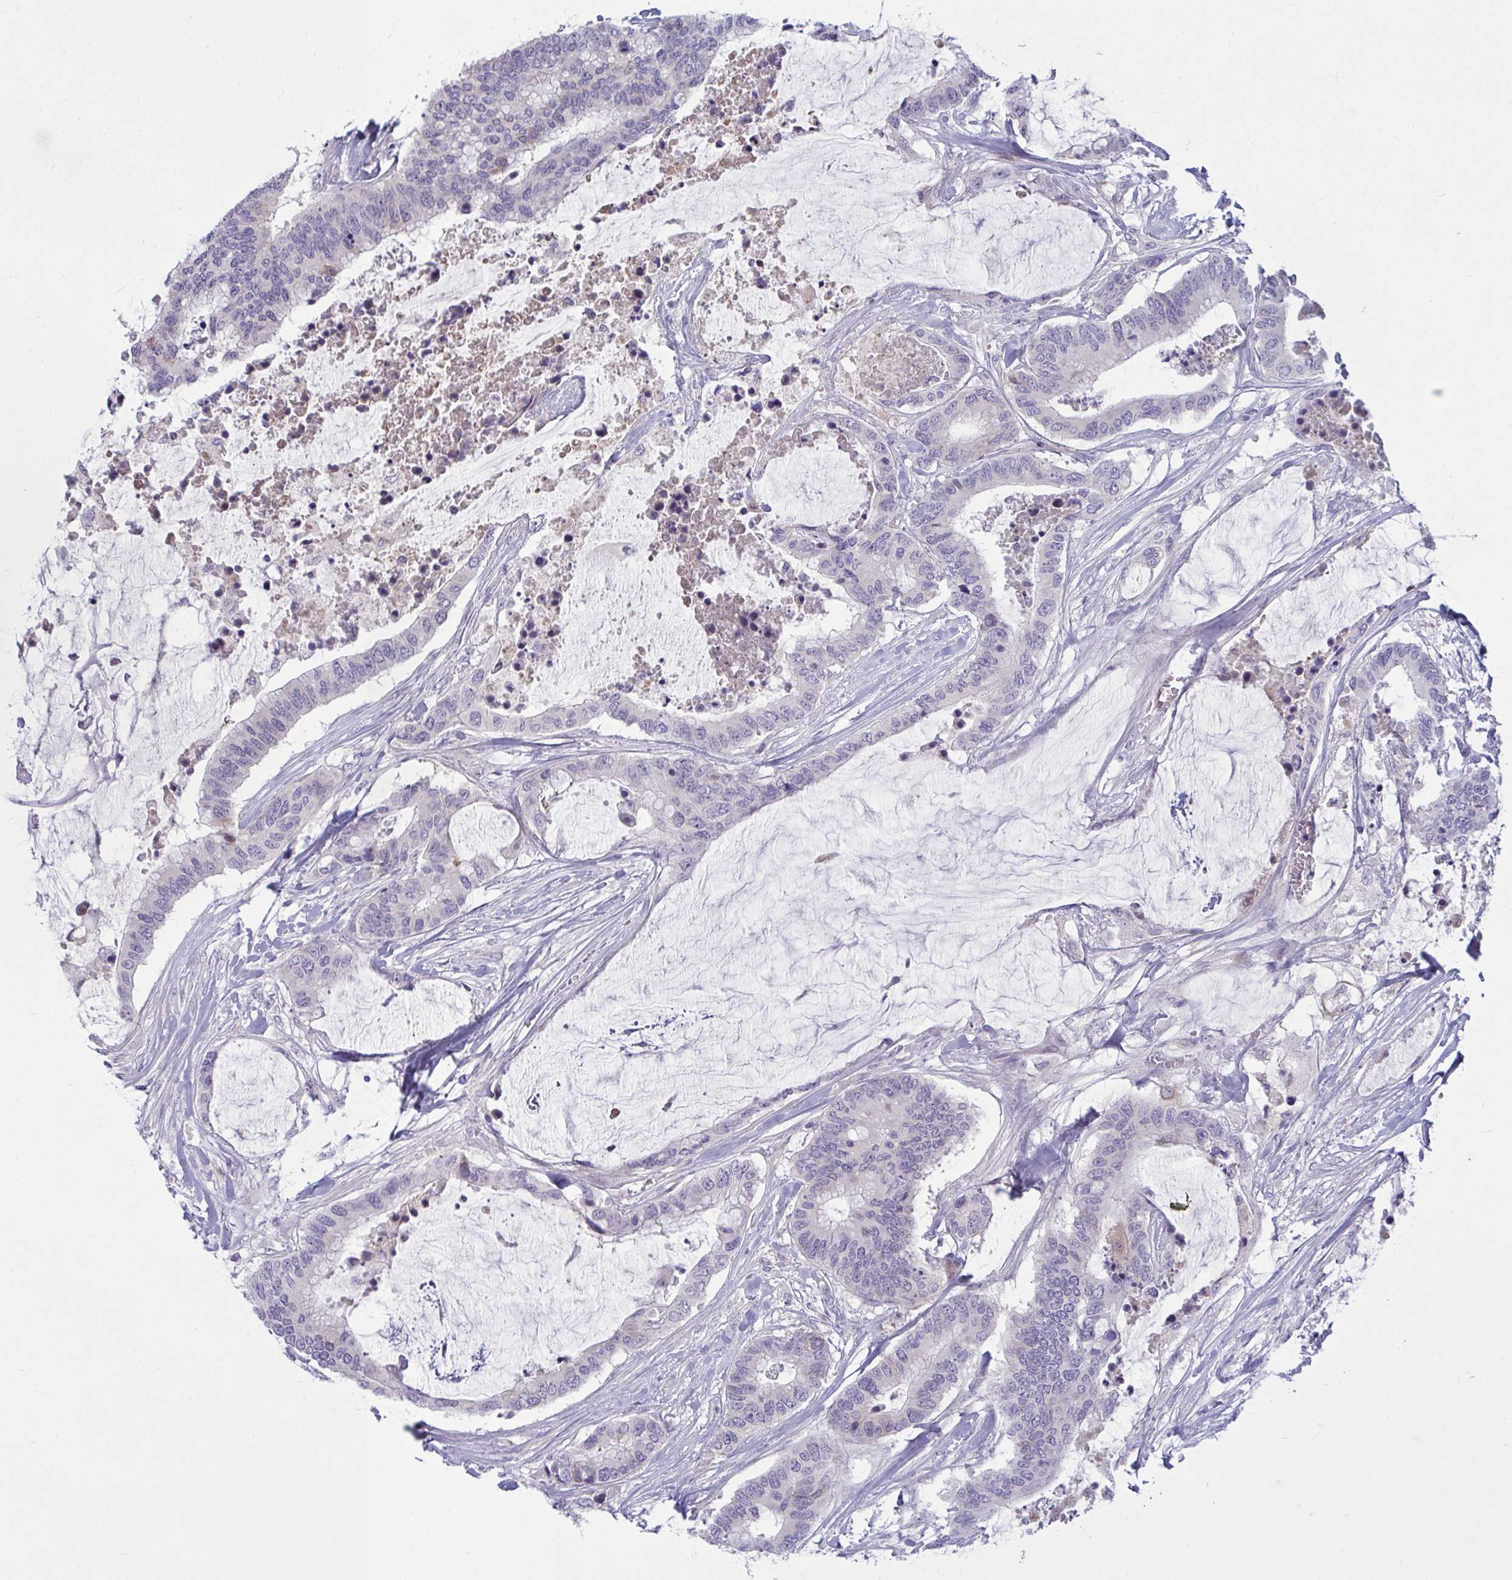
{"staining": {"intensity": "negative", "quantity": "none", "location": "none"}, "tissue": "colorectal cancer", "cell_type": "Tumor cells", "image_type": "cancer", "snomed": [{"axis": "morphology", "description": "Adenocarcinoma, NOS"}, {"axis": "topography", "description": "Rectum"}], "caption": "Colorectal adenocarcinoma was stained to show a protein in brown. There is no significant staining in tumor cells.", "gene": "VWC2", "patient": {"sex": "female", "age": 59}}